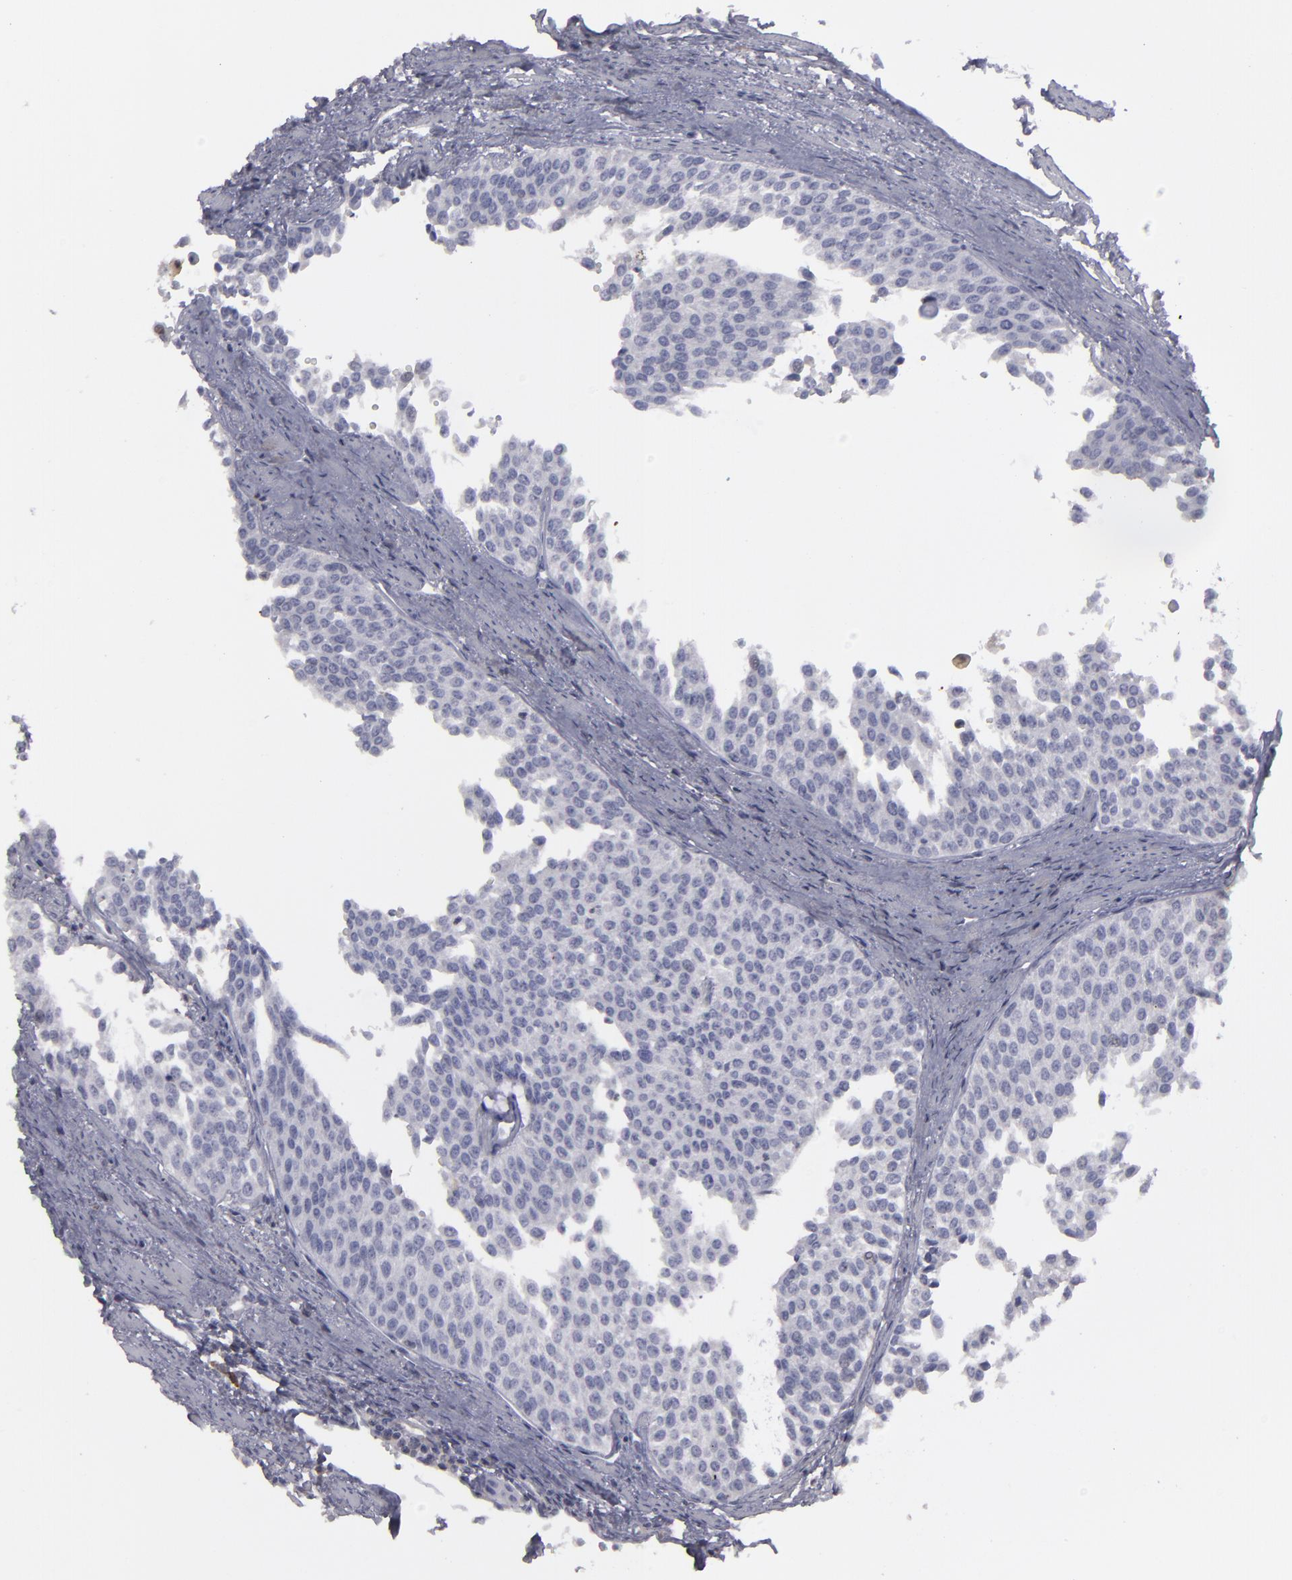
{"staining": {"intensity": "negative", "quantity": "none", "location": "none"}, "tissue": "urothelial cancer", "cell_type": "Tumor cells", "image_type": "cancer", "snomed": [{"axis": "morphology", "description": "Urothelial carcinoma, Low grade"}, {"axis": "topography", "description": "Urinary bladder"}], "caption": "Human urothelial cancer stained for a protein using IHC shows no expression in tumor cells.", "gene": "SEMA3G", "patient": {"sex": "female", "age": 73}}